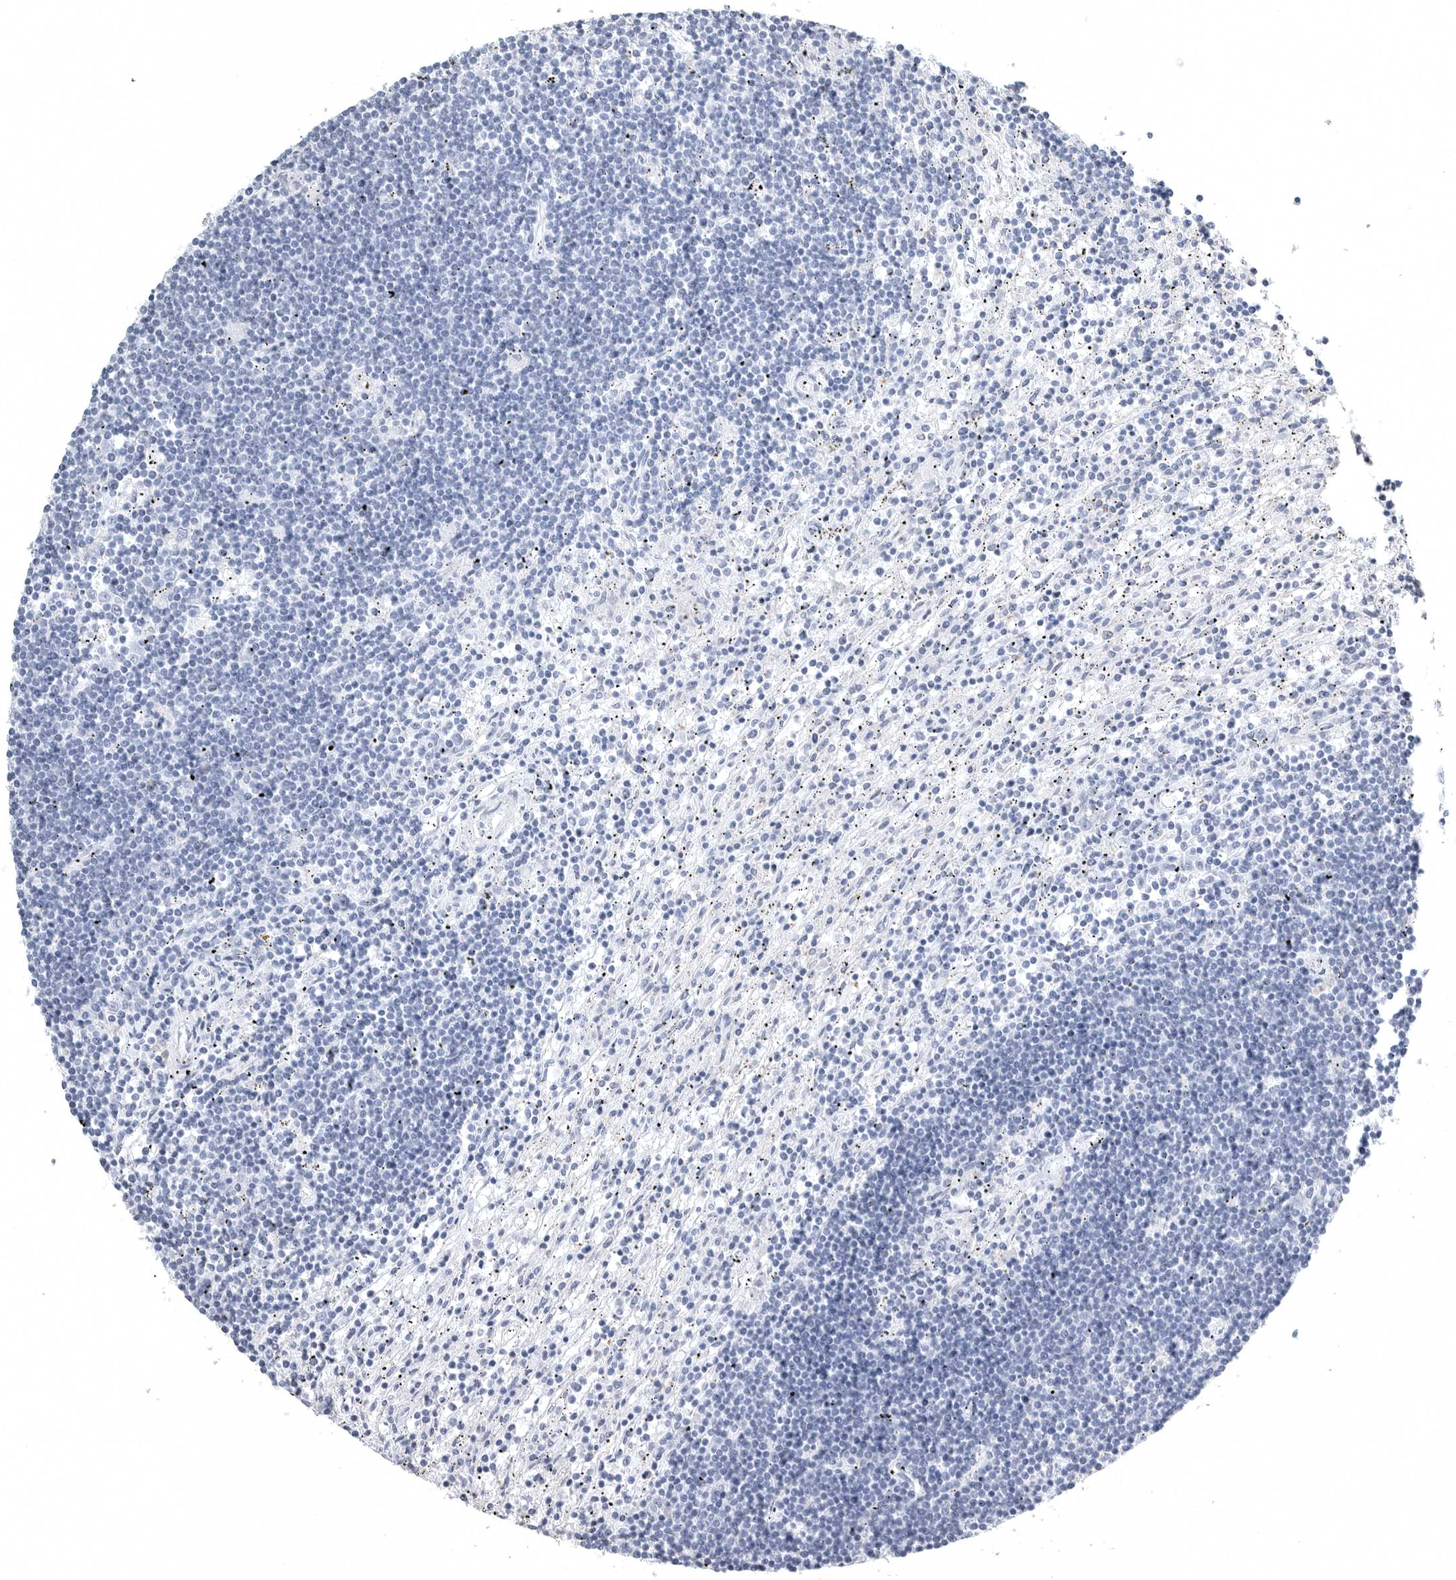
{"staining": {"intensity": "negative", "quantity": "none", "location": "none"}, "tissue": "lymphoma", "cell_type": "Tumor cells", "image_type": "cancer", "snomed": [{"axis": "morphology", "description": "Malignant lymphoma, non-Hodgkin's type, Low grade"}, {"axis": "topography", "description": "Spleen"}], "caption": "This is an immunohistochemistry (IHC) micrograph of lymphoma. There is no staining in tumor cells.", "gene": "TIMP1", "patient": {"sex": "male", "age": 76}}